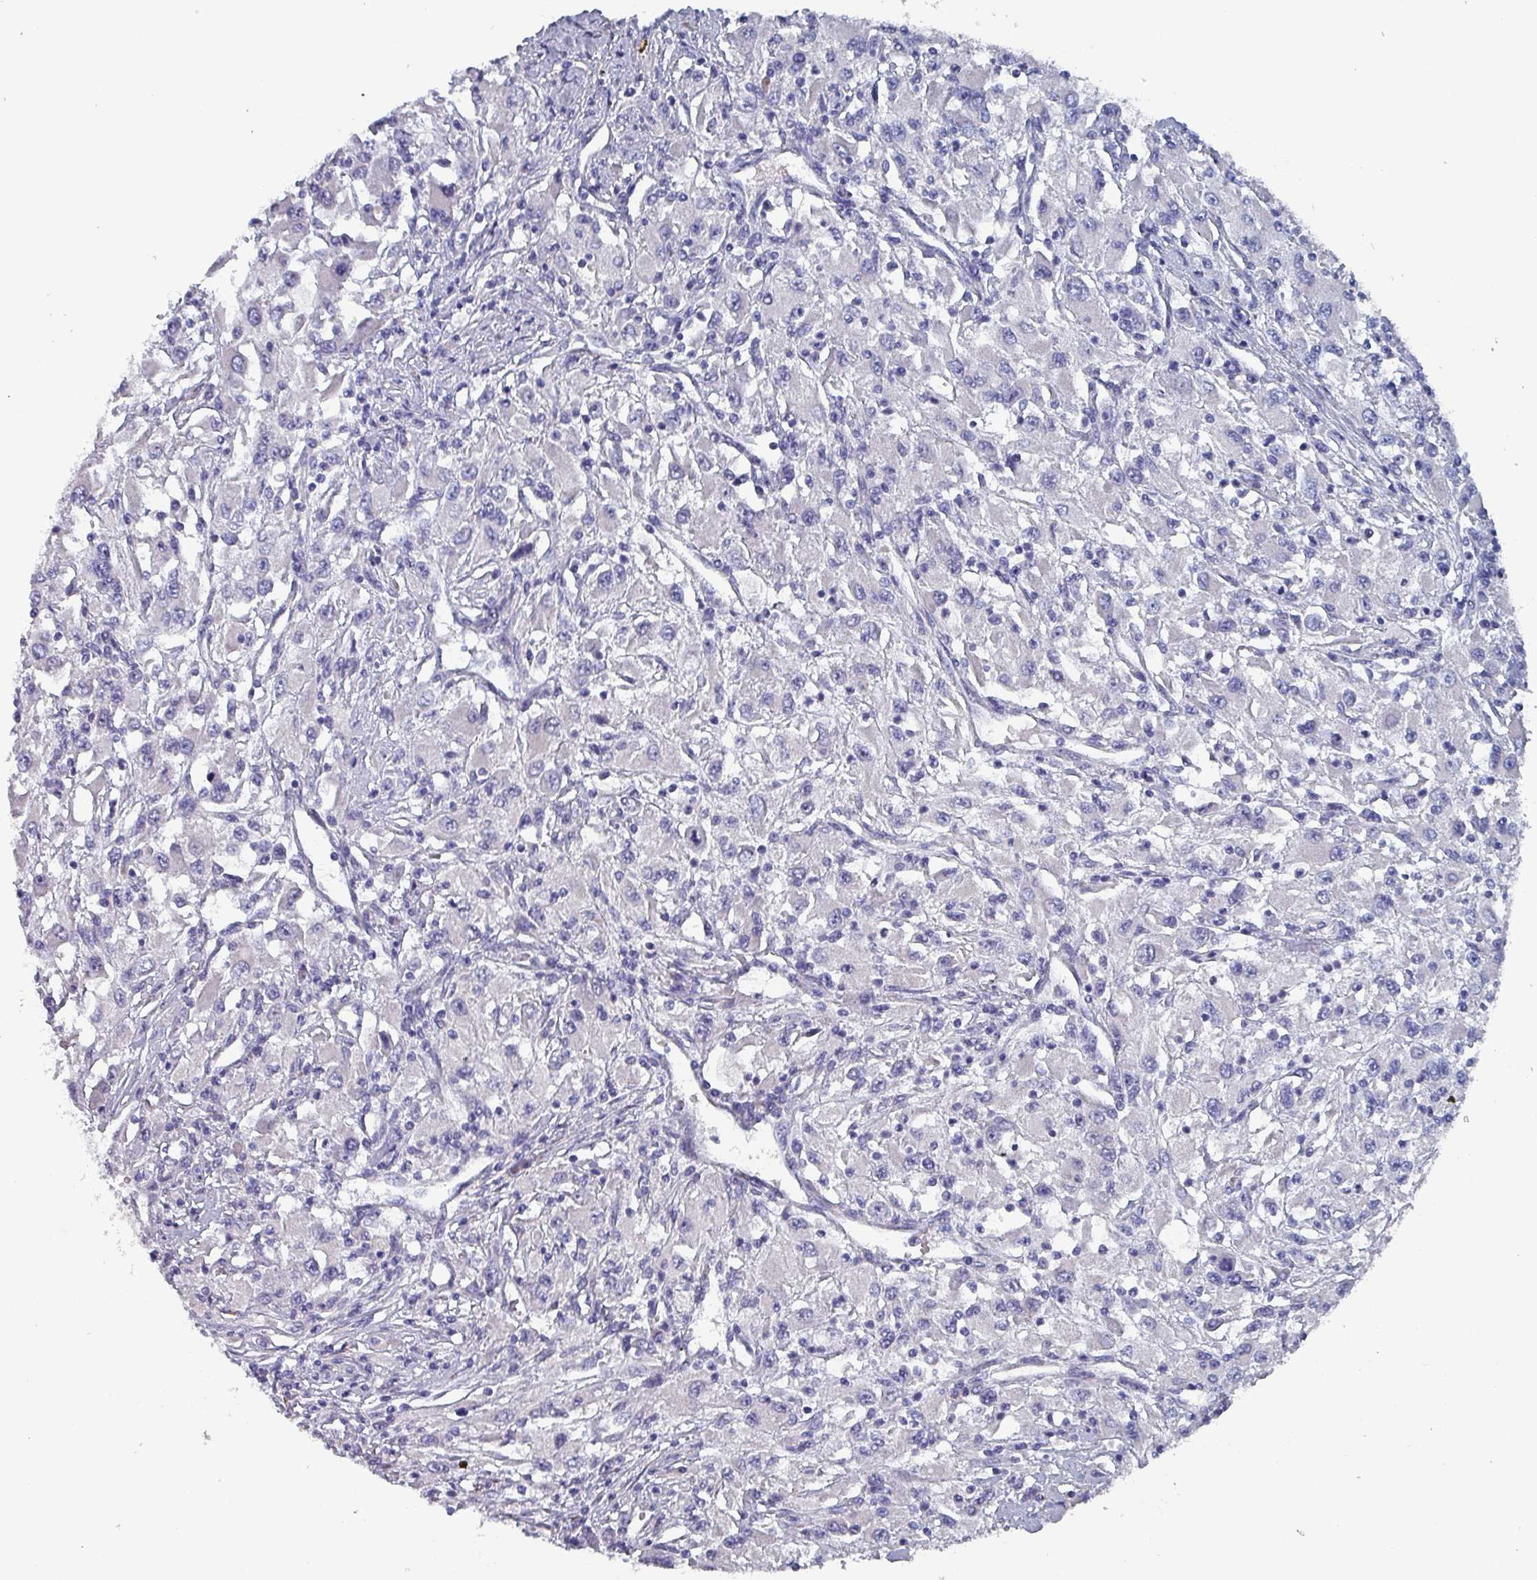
{"staining": {"intensity": "negative", "quantity": "none", "location": "none"}, "tissue": "renal cancer", "cell_type": "Tumor cells", "image_type": "cancer", "snomed": [{"axis": "morphology", "description": "Adenocarcinoma, NOS"}, {"axis": "topography", "description": "Kidney"}], "caption": "This histopathology image is of renal cancer (adenocarcinoma) stained with immunohistochemistry (IHC) to label a protein in brown with the nuclei are counter-stained blue. There is no positivity in tumor cells.", "gene": "DRD5", "patient": {"sex": "female", "age": 67}}